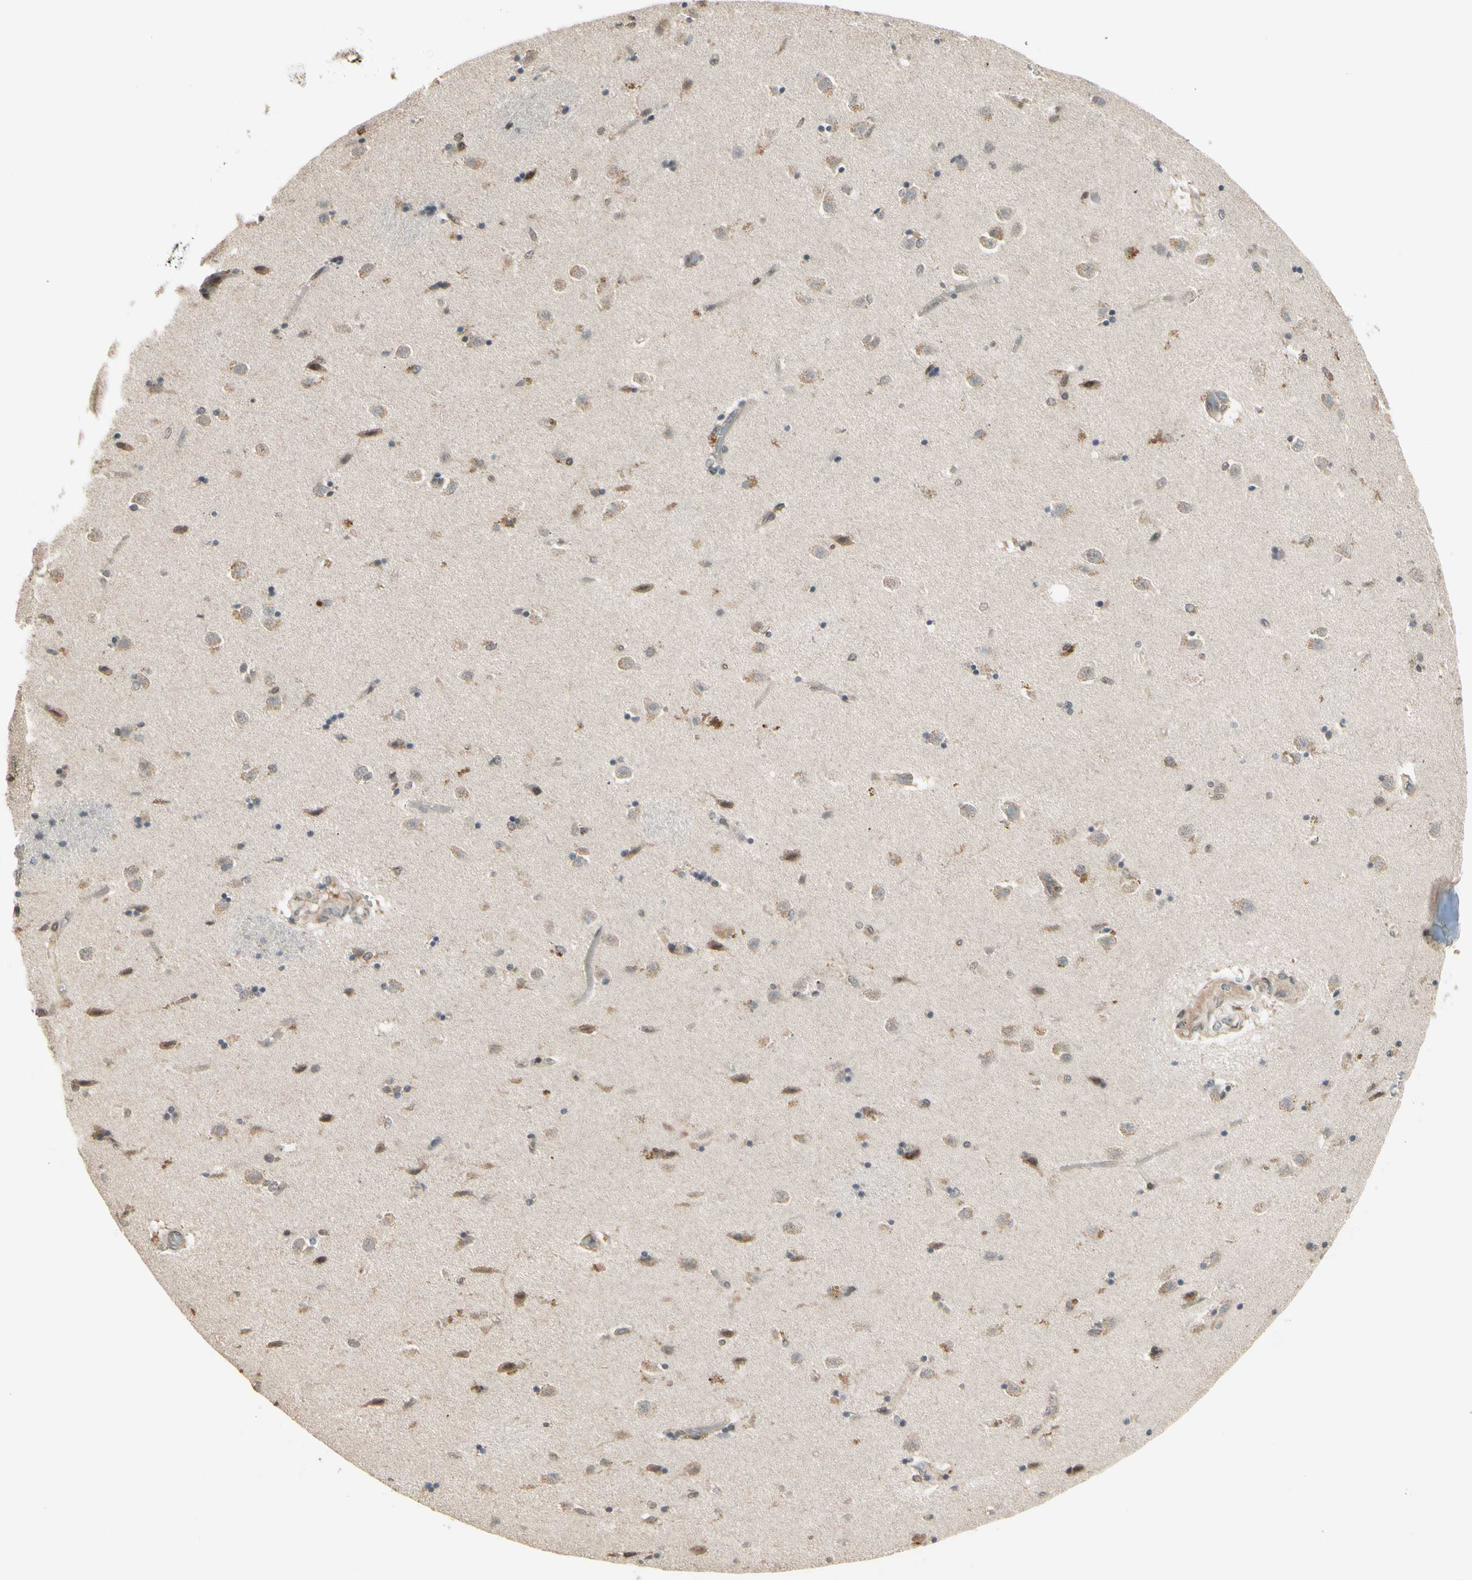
{"staining": {"intensity": "moderate", "quantity": "25%-75%", "location": "cytoplasmic/membranous,nuclear"}, "tissue": "caudate", "cell_type": "Glial cells", "image_type": "normal", "snomed": [{"axis": "morphology", "description": "Normal tissue, NOS"}, {"axis": "topography", "description": "Lateral ventricle wall"}], "caption": "Immunohistochemical staining of unremarkable human caudate exhibits 25%-75% levels of moderate cytoplasmic/membranous,nuclear protein staining in about 25%-75% of glial cells. The staining was performed using DAB (3,3'-diaminobenzidine), with brown indicating positive protein expression. Nuclei are stained blue with hematoxylin.", "gene": "SVBP", "patient": {"sex": "female", "age": 54}}